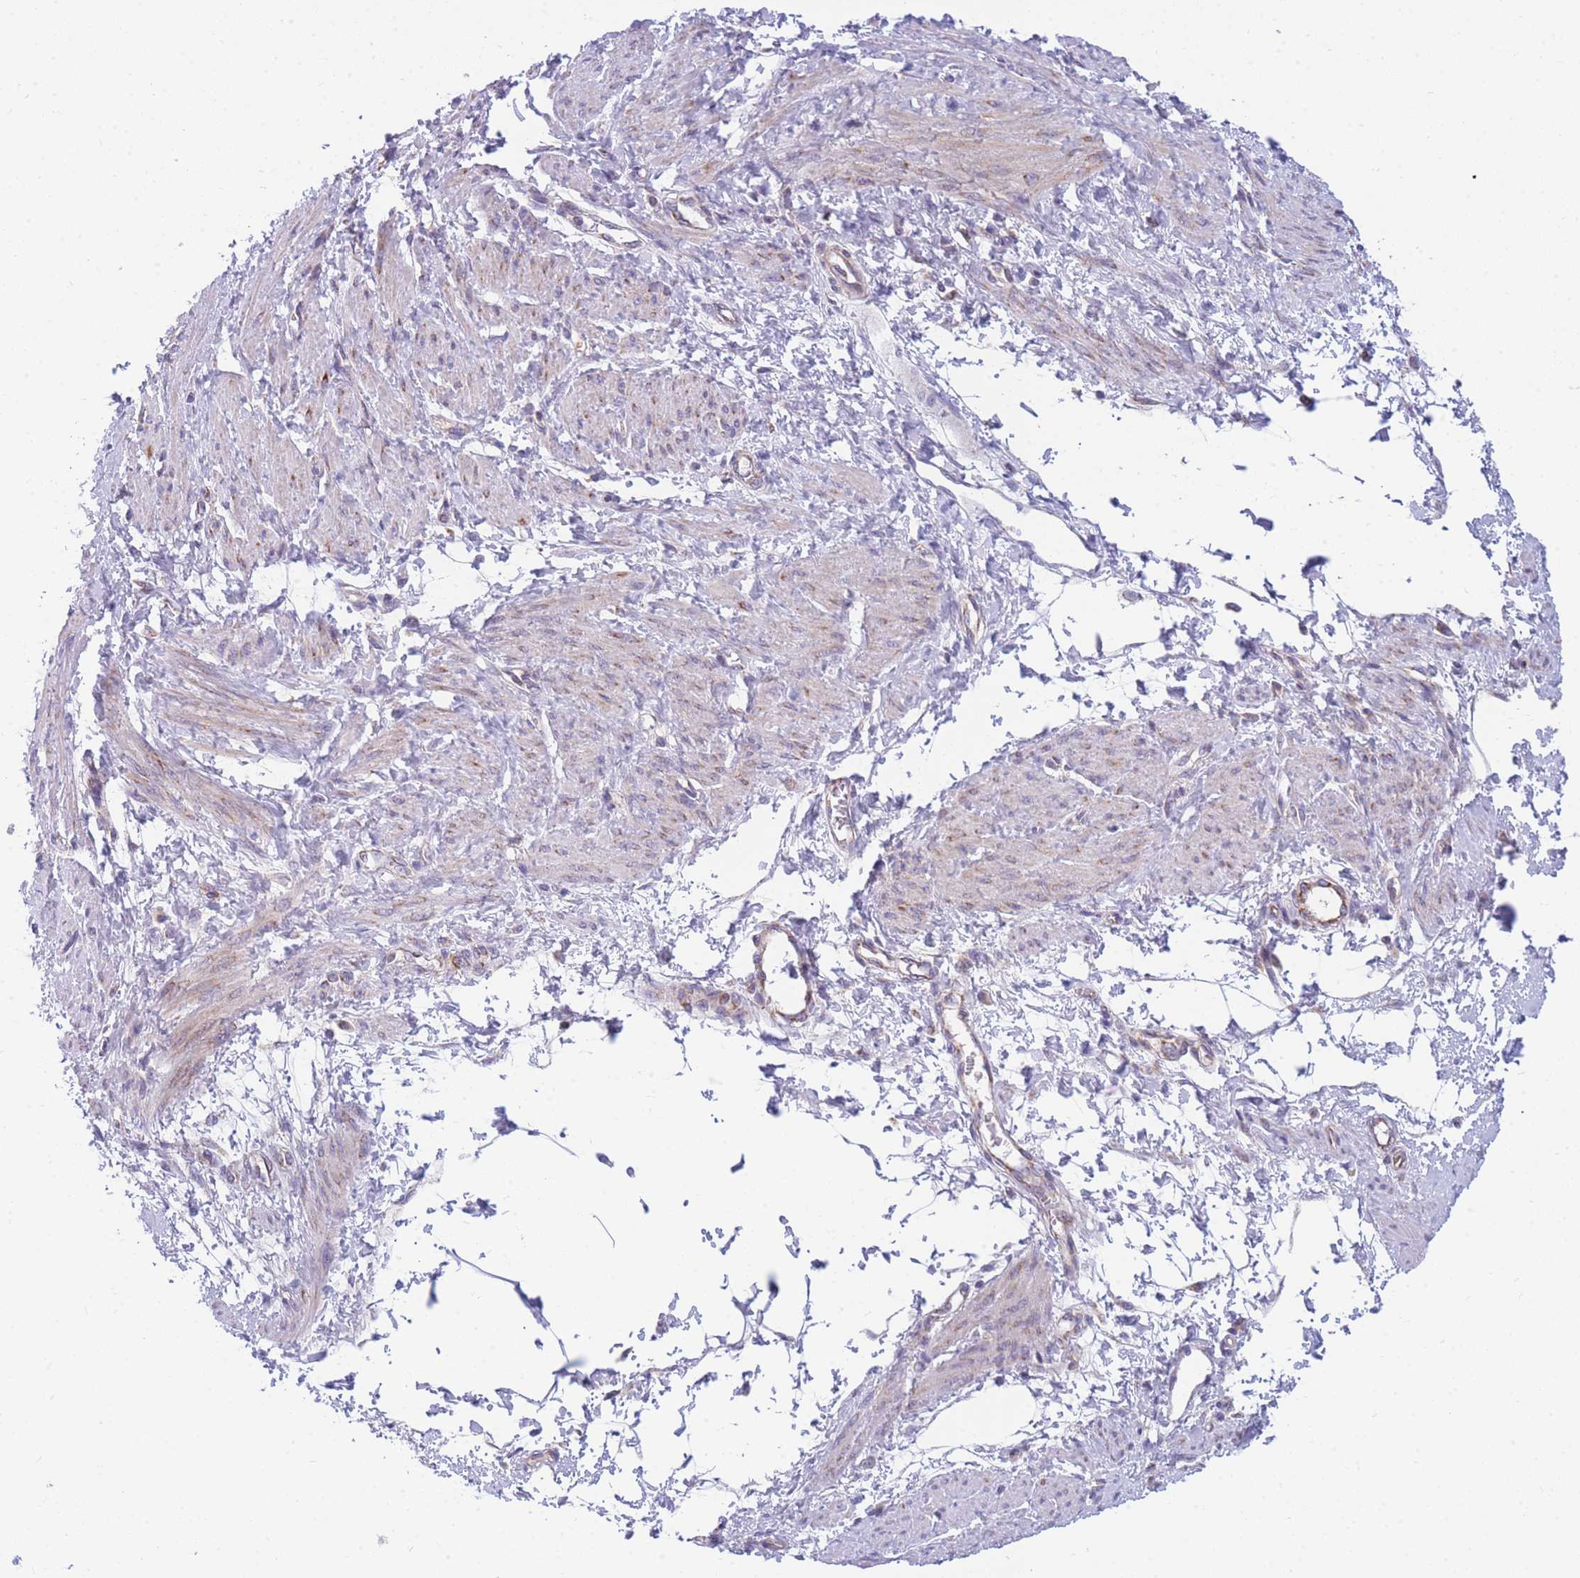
{"staining": {"intensity": "weak", "quantity": "<25%", "location": "cytoplasmic/membranous"}, "tissue": "smooth muscle", "cell_type": "Smooth muscle cells", "image_type": "normal", "snomed": [{"axis": "morphology", "description": "Normal tissue, NOS"}, {"axis": "topography", "description": "Smooth muscle"}, {"axis": "topography", "description": "Uterus"}], "caption": "DAB (3,3'-diaminobenzidine) immunohistochemical staining of benign smooth muscle reveals no significant staining in smooth muscle cells.", "gene": "MRPS11", "patient": {"sex": "female", "age": 39}}